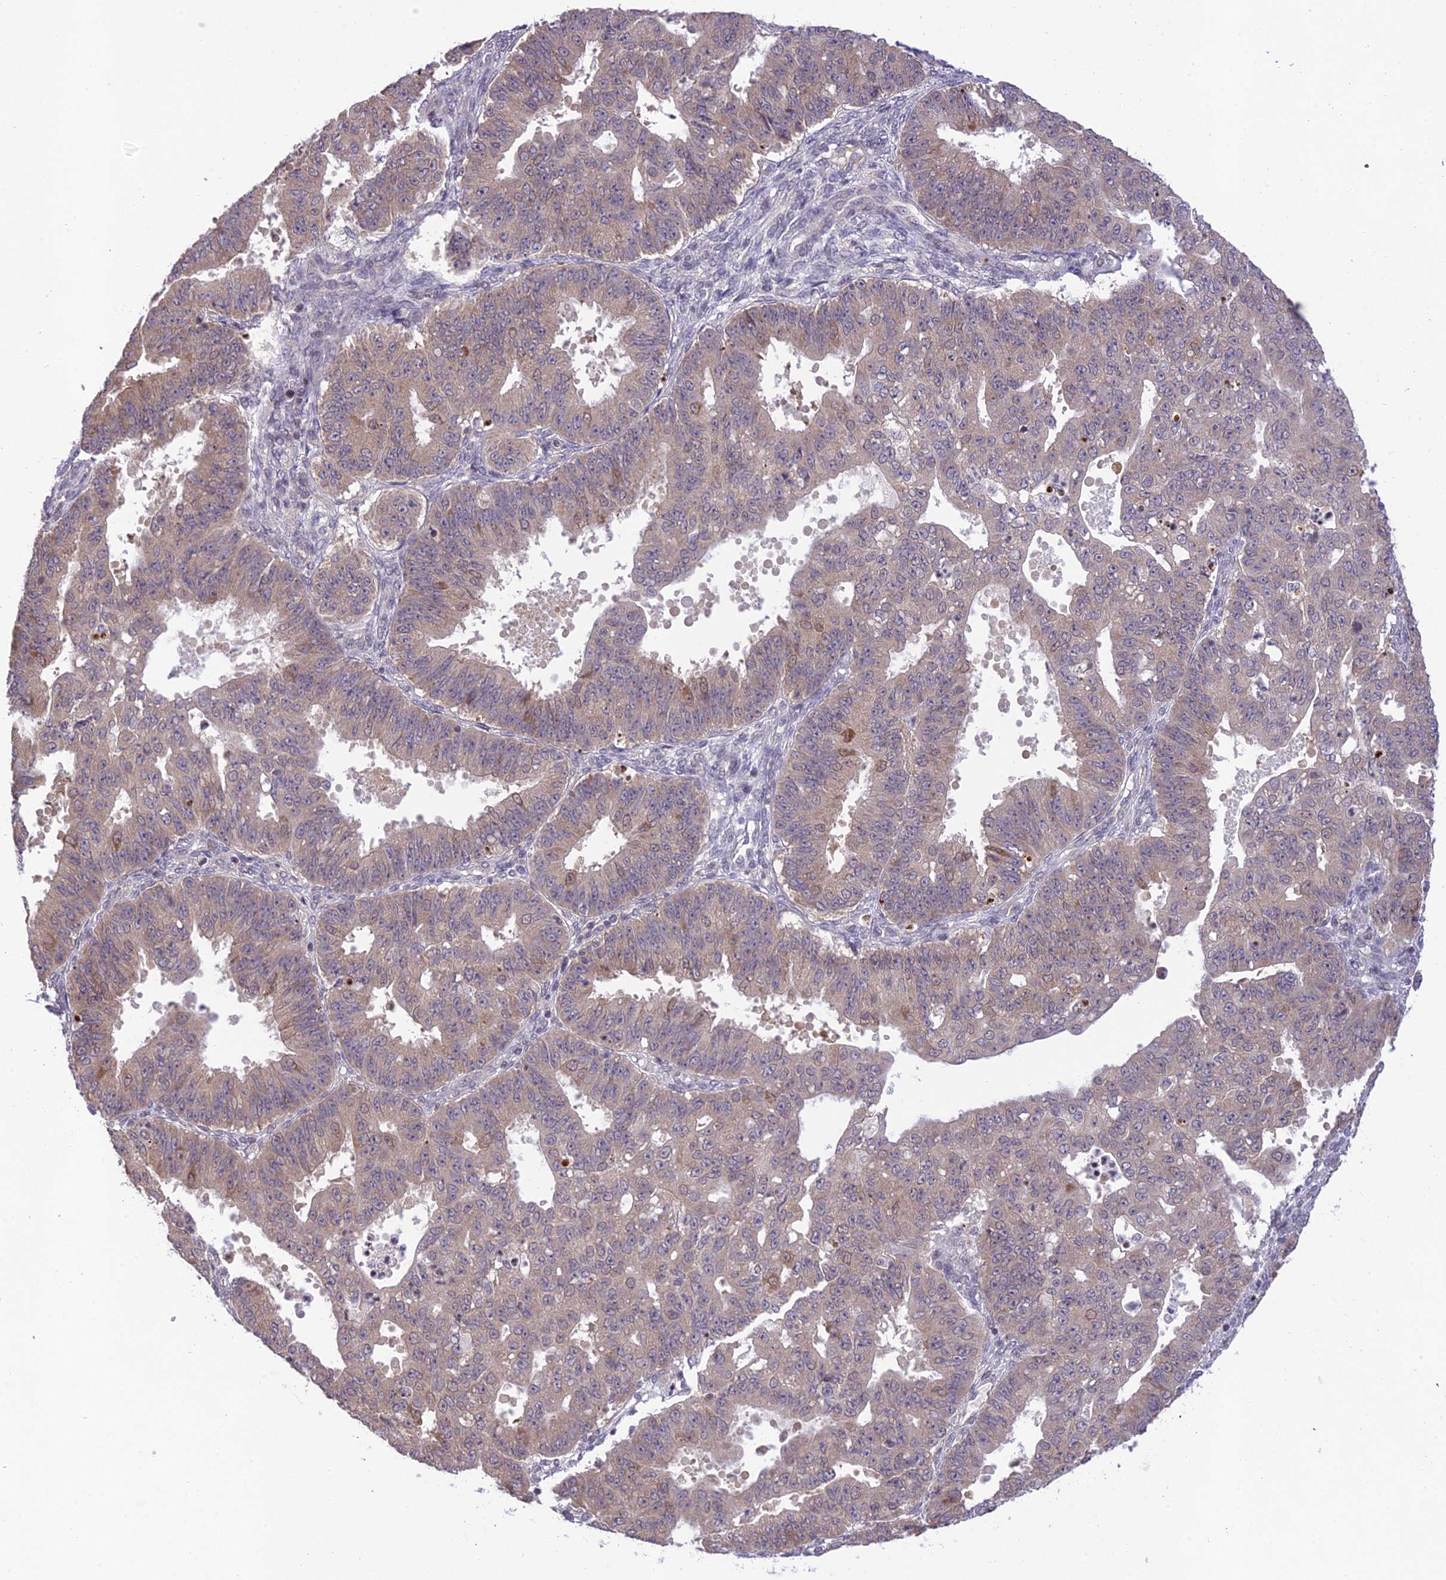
{"staining": {"intensity": "moderate", "quantity": "25%-75%", "location": "cytoplasmic/membranous"}, "tissue": "ovarian cancer", "cell_type": "Tumor cells", "image_type": "cancer", "snomed": [{"axis": "morphology", "description": "Carcinoma, endometroid"}, {"axis": "topography", "description": "Appendix"}, {"axis": "topography", "description": "Ovary"}], "caption": "Immunohistochemistry (IHC) staining of ovarian endometroid carcinoma, which demonstrates medium levels of moderate cytoplasmic/membranous positivity in about 25%-75% of tumor cells indicating moderate cytoplasmic/membranous protein positivity. The staining was performed using DAB (brown) for protein detection and nuclei were counterstained in hematoxylin (blue).", "gene": "TEKT1", "patient": {"sex": "female", "age": 42}}